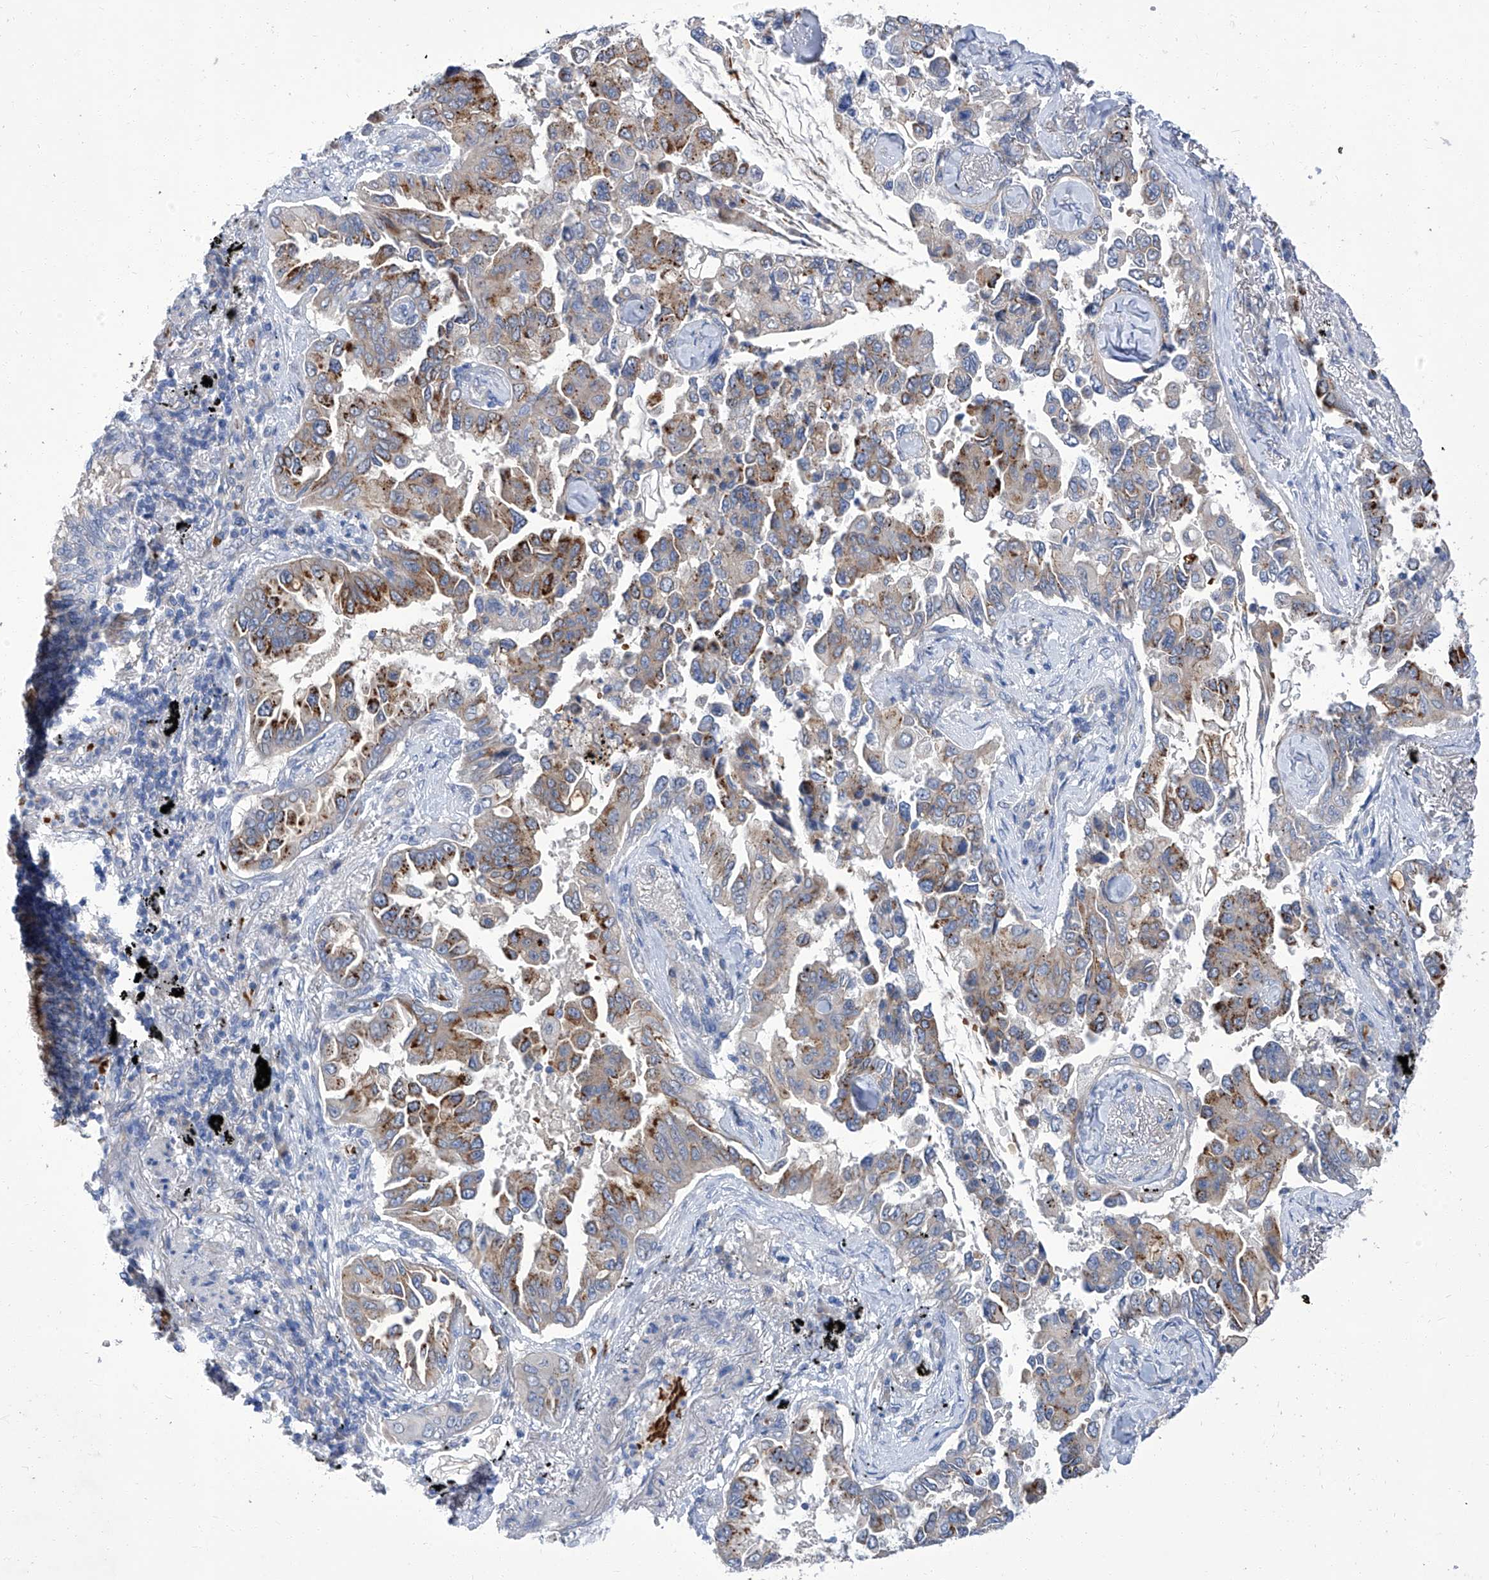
{"staining": {"intensity": "moderate", "quantity": "25%-75%", "location": "cytoplasmic/membranous"}, "tissue": "lung cancer", "cell_type": "Tumor cells", "image_type": "cancer", "snomed": [{"axis": "morphology", "description": "Adenocarcinoma, NOS"}, {"axis": "topography", "description": "Lung"}], "caption": "Tumor cells display medium levels of moderate cytoplasmic/membranous expression in approximately 25%-75% of cells in lung cancer (adenocarcinoma).", "gene": "PARD3", "patient": {"sex": "female", "age": 67}}